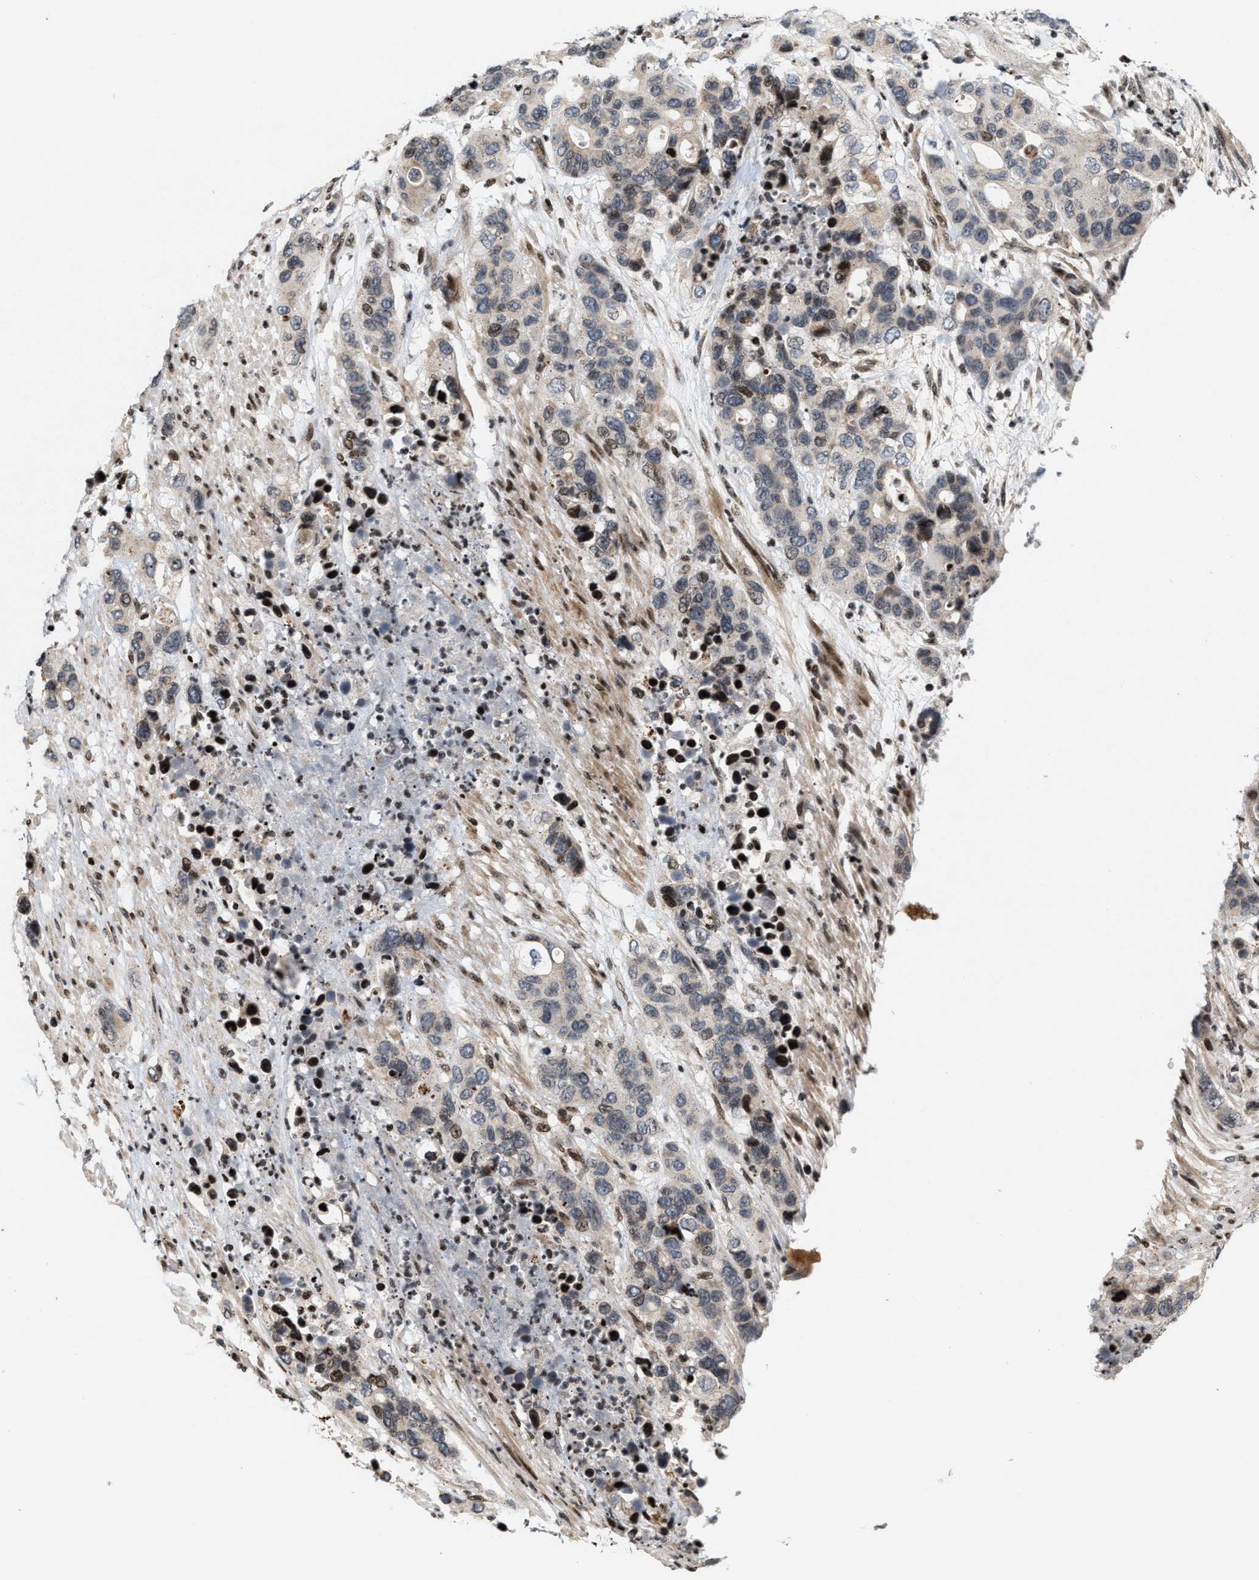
{"staining": {"intensity": "weak", "quantity": "<25%", "location": "nuclear"}, "tissue": "pancreatic cancer", "cell_type": "Tumor cells", "image_type": "cancer", "snomed": [{"axis": "morphology", "description": "Adenocarcinoma, NOS"}, {"axis": "topography", "description": "Pancreas"}], "caption": "The IHC micrograph has no significant expression in tumor cells of adenocarcinoma (pancreatic) tissue. The staining is performed using DAB brown chromogen with nuclei counter-stained in using hematoxylin.", "gene": "PDZD2", "patient": {"sex": "female", "age": 71}}